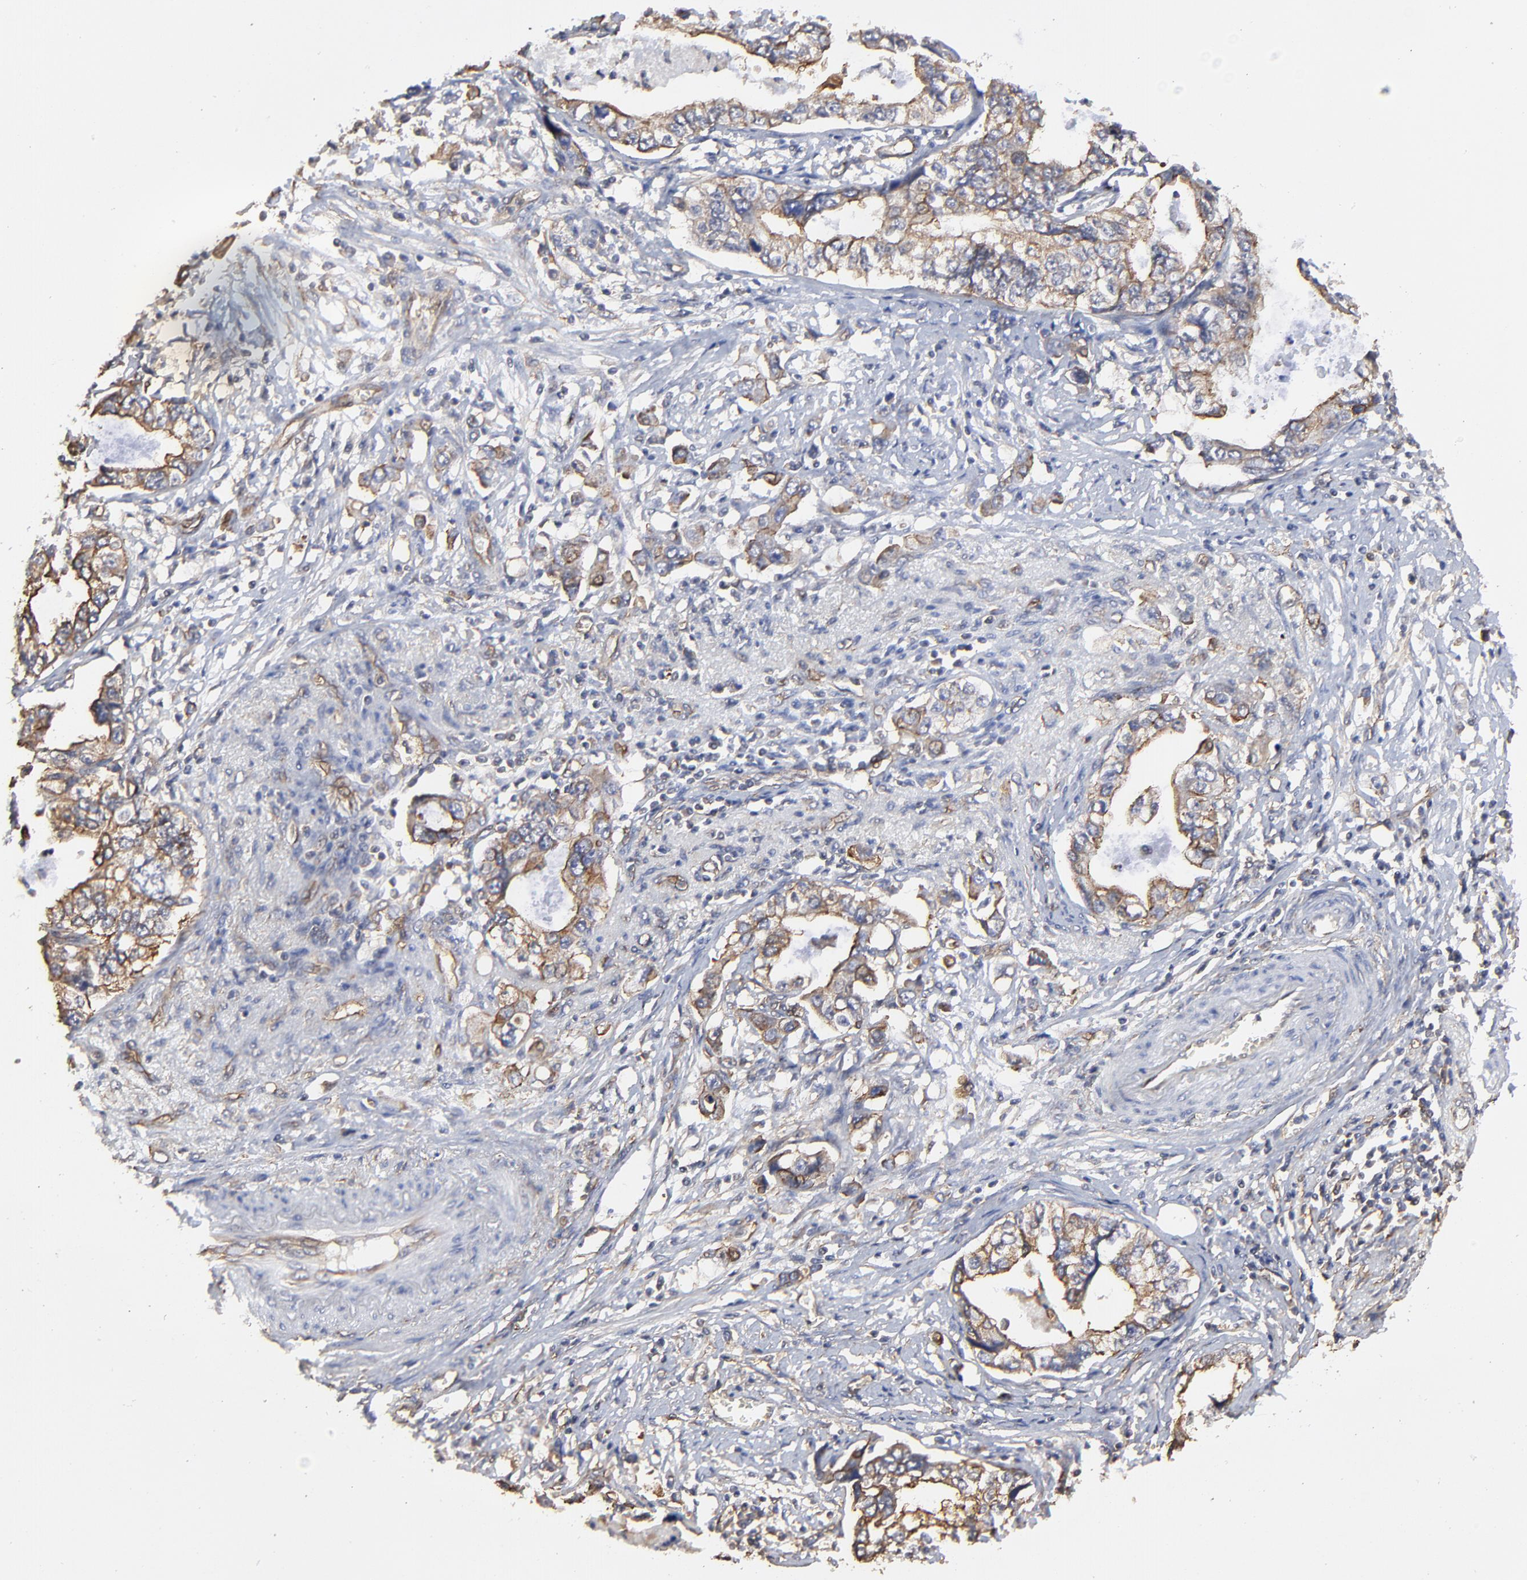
{"staining": {"intensity": "moderate", "quantity": "25%-75%", "location": "cytoplasmic/membranous"}, "tissue": "stomach cancer", "cell_type": "Tumor cells", "image_type": "cancer", "snomed": [{"axis": "morphology", "description": "Adenocarcinoma, NOS"}, {"axis": "topography", "description": "Pancreas"}, {"axis": "topography", "description": "Stomach, upper"}], "caption": "Immunohistochemistry (IHC) of adenocarcinoma (stomach) shows medium levels of moderate cytoplasmic/membranous staining in about 25%-75% of tumor cells.", "gene": "ARMT1", "patient": {"sex": "male", "age": 77}}